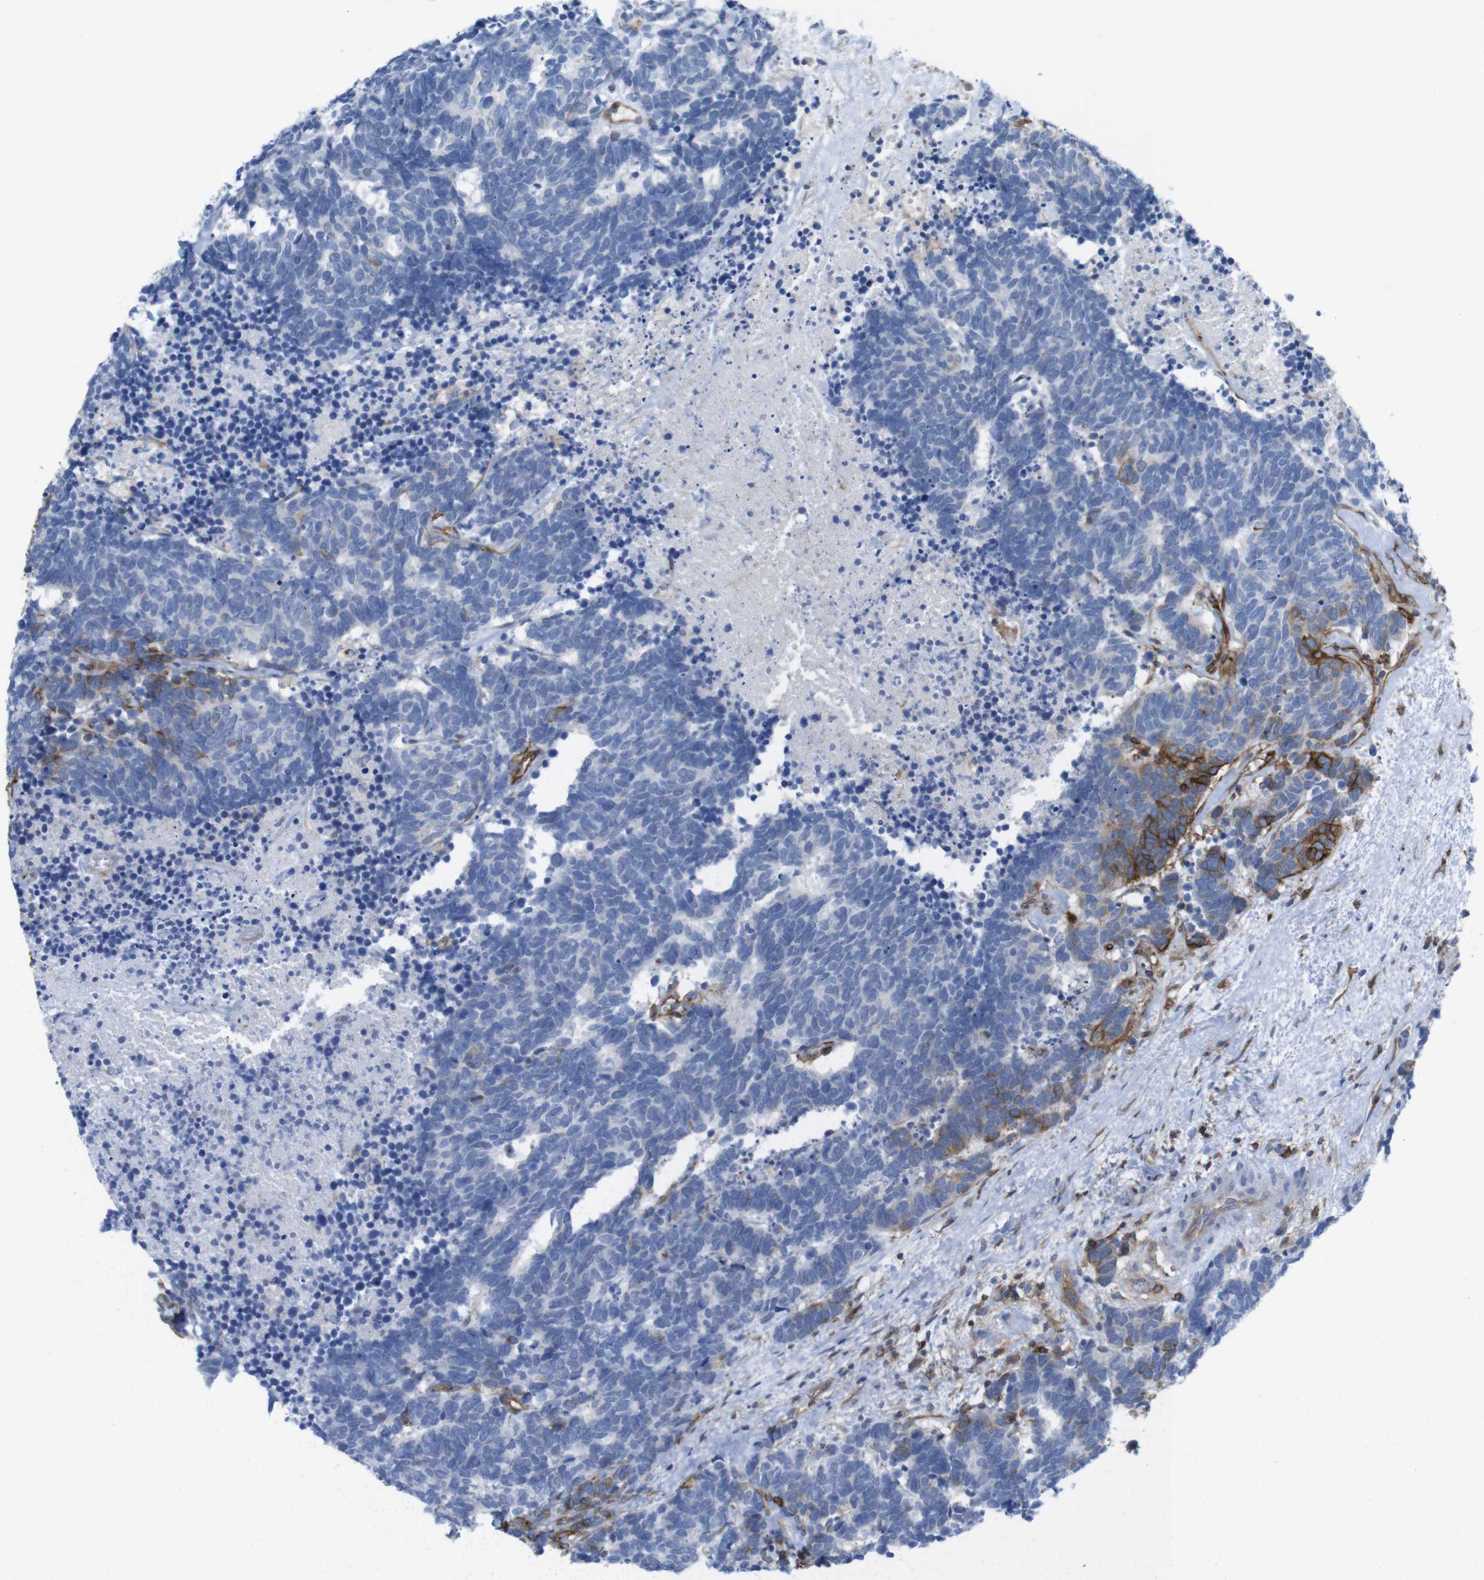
{"staining": {"intensity": "moderate", "quantity": "<25%", "location": "cytoplasmic/membranous"}, "tissue": "carcinoid", "cell_type": "Tumor cells", "image_type": "cancer", "snomed": [{"axis": "morphology", "description": "Carcinoma, NOS"}, {"axis": "morphology", "description": "Carcinoid, malignant, NOS"}, {"axis": "topography", "description": "Urinary bladder"}], "caption": "Immunohistochemical staining of human carcinoid demonstrates low levels of moderate cytoplasmic/membranous staining in approximately <25% of tumor cells.", "gene": "CCR6", "patient": {"sex": "male", "age": 57}}